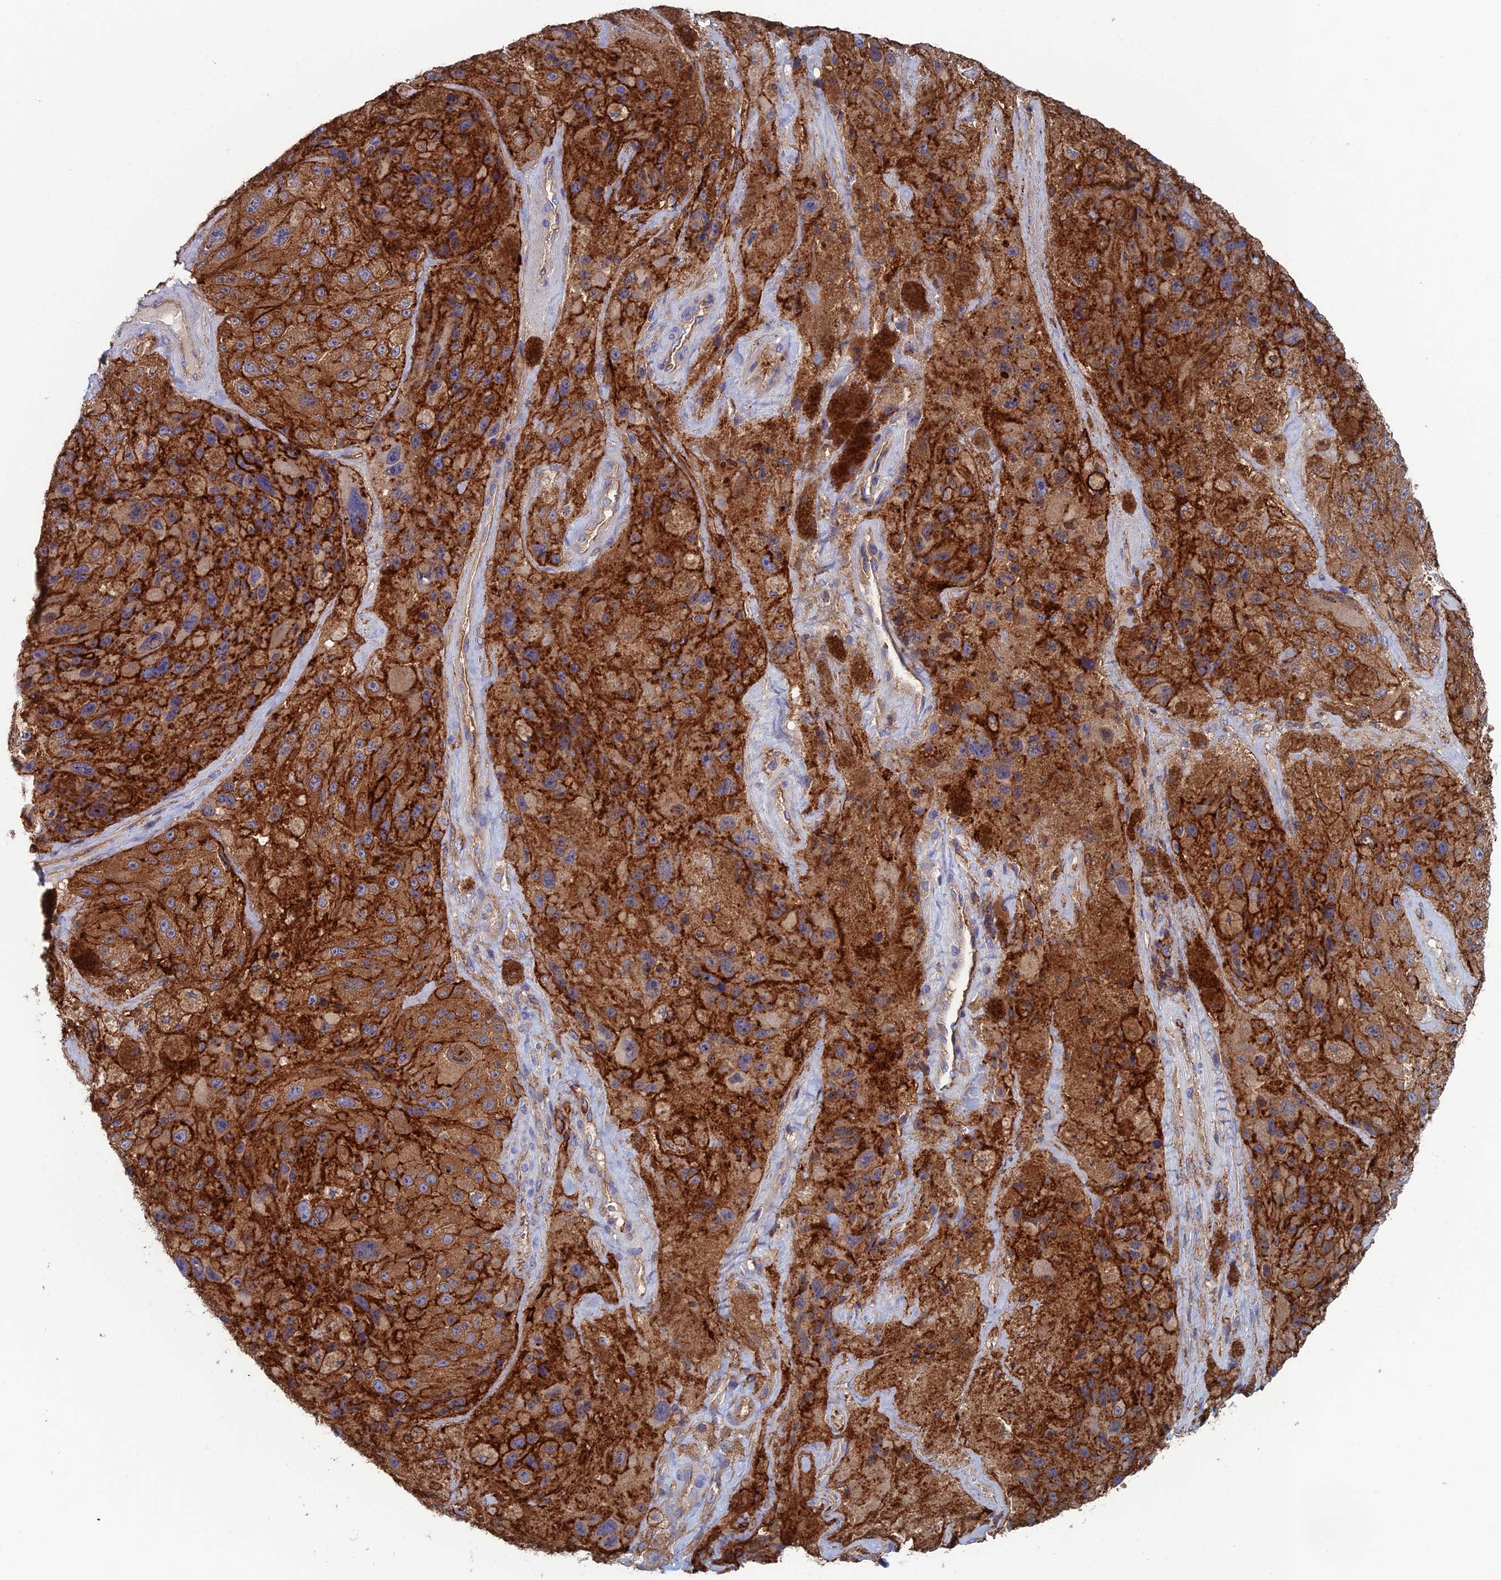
{"staining": {"intensity": "strong", "quantity": ">75%", "location": "cytoplasmic/membranous"}, "tissue": "melanoma", "cell_type": "Tumor cells", "image_type": "cancer", "snomed": [{"axis": "morphology", "description": "Malignant melanoma, Metastatic site"}, {"axis": "topography", "description": "Lymph node"}], "caption": "The photomicrograph displays a brown stain indicating the presence of a protein in the cytoplasmic/membranous of tumor cells in malignant melanoma (metastatic site).", "gene": "SNX11", "patient": {"sex": "male", "age": 62}}